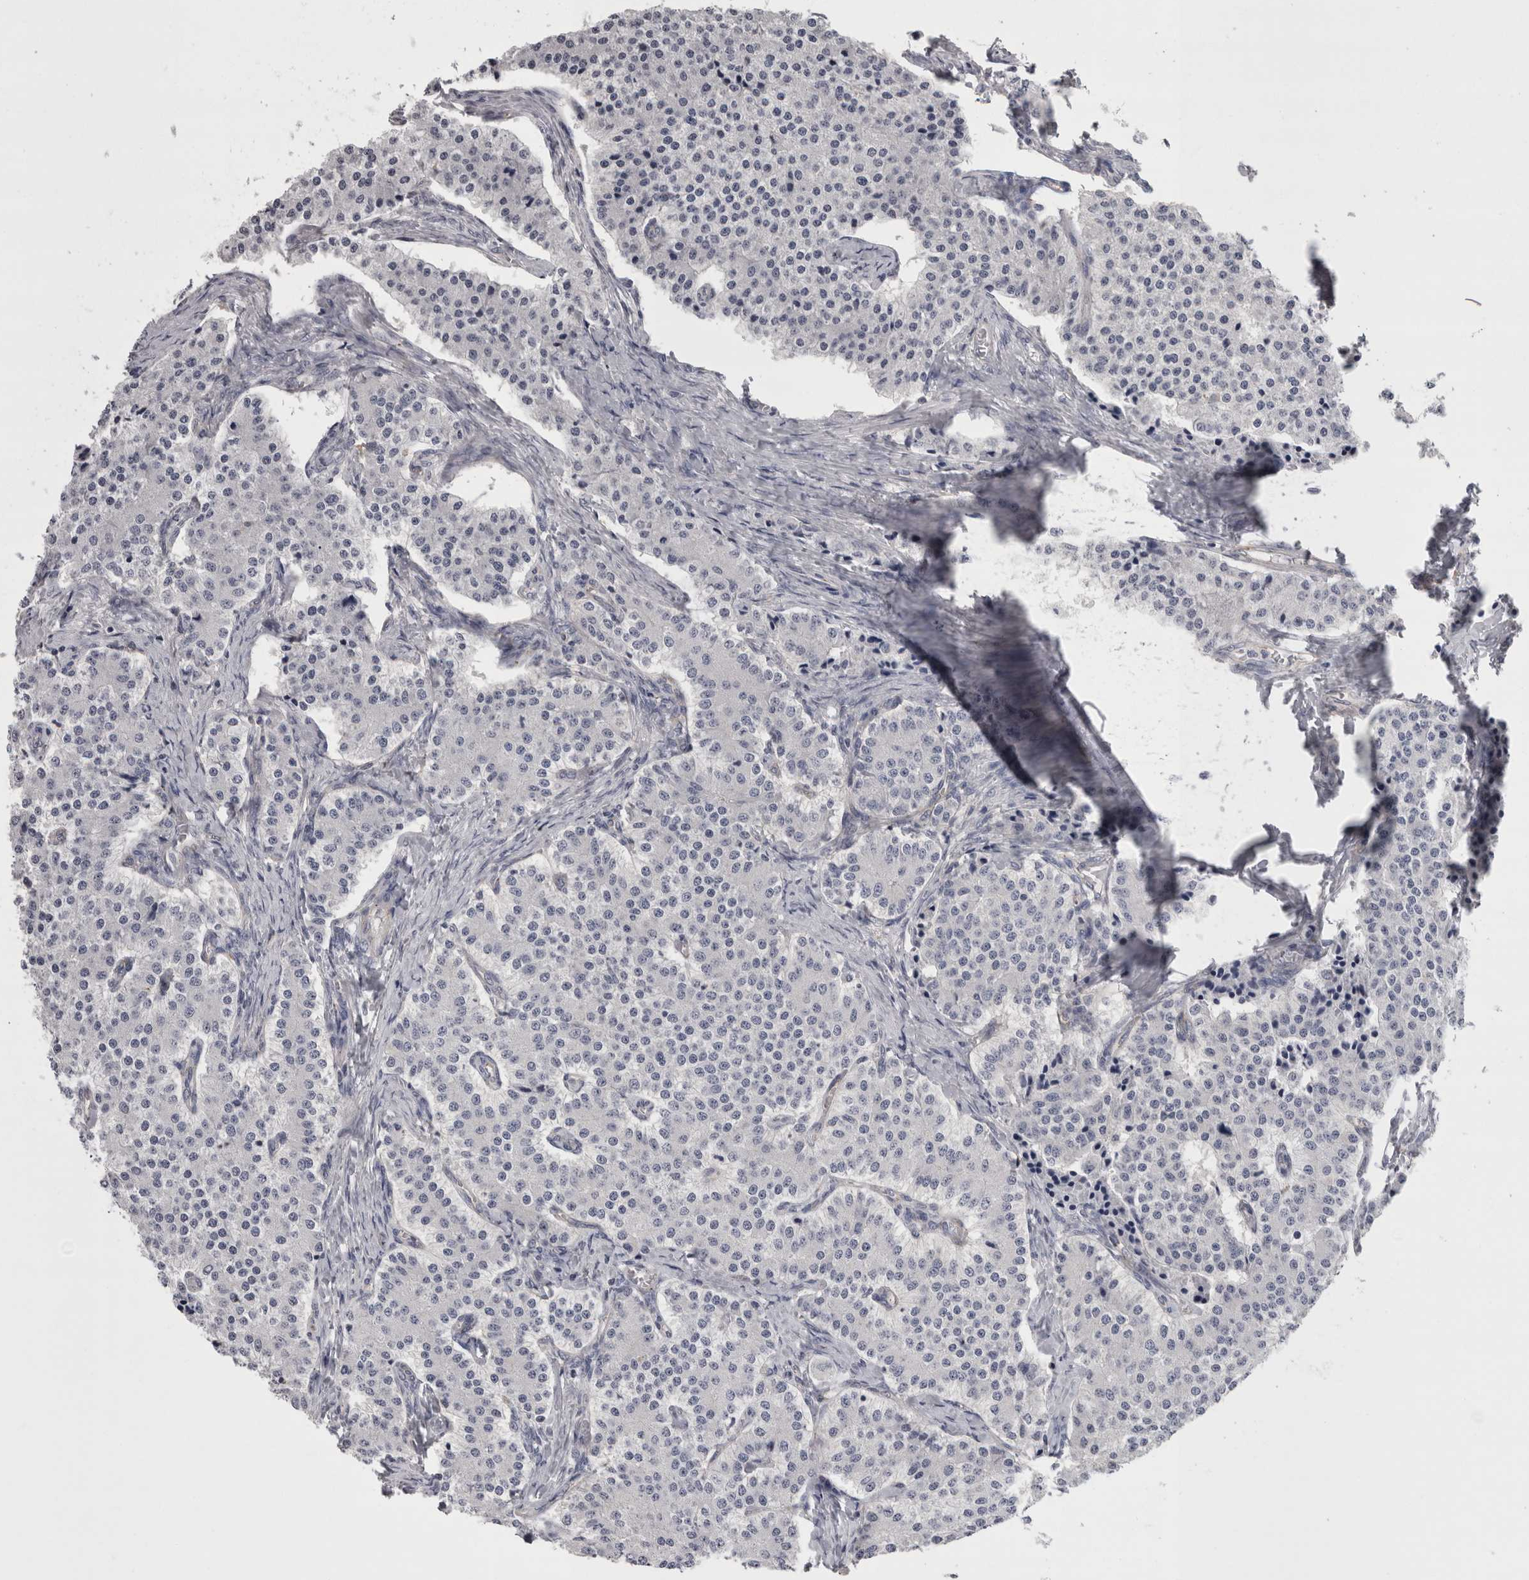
{"staining": {"intensity": "negative", "quantity": "none", "location": "none"}, "tissue": "carcinoid", "cell_type": "Tumor cells", "image_type": "cancer", "snomed": [{"axis": "morphology", "description": "Carcinoid, malignant, NOS"}, {"axis": "topography", "description": "Colon"}], "caption": "Immunohistochemistry (IHC) of human carcinoid reveals no staining in tumor cells. The staining was performed using DAB (3,3'-diaminobenzidine) to visualize the protein expression in brown, while the nuclei were stained in blue with hematoxylin (Magnification: 20x).", "gene": "LYZL6", "patient": {"sex": "female", "age": 52}}